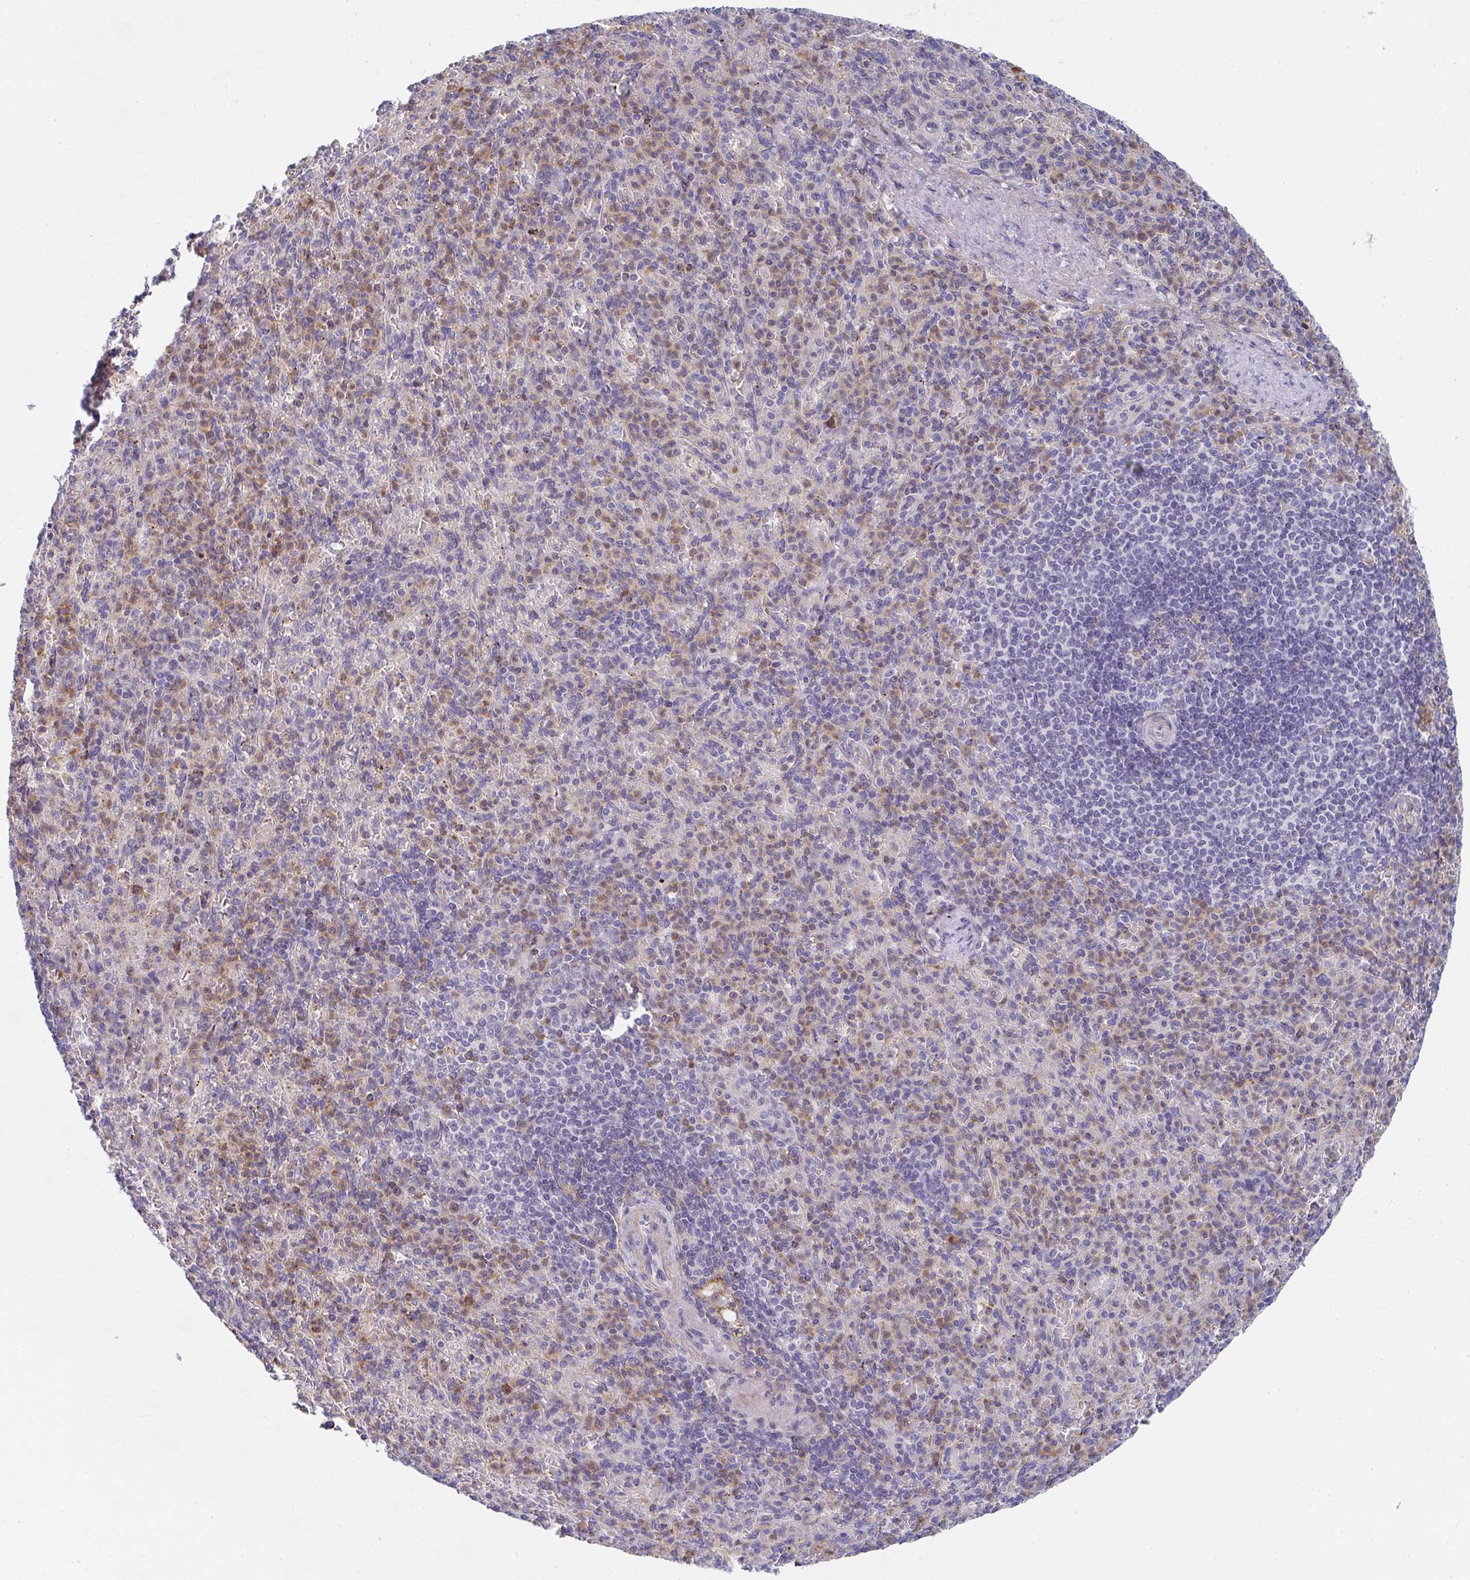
{"staining": {"intensity": "moderate", "quantity": "<25%", "location": "cytoplasmic/membranous"}, "tissue": "spleen", "cell_type": "Cells in red pulp", "image_type": "normal", "snomed": [{"axis": "morphology", "description": "Normal tissue, NOS"}, {"axis": "topography", "description": "Spleen"}], "caption": "Protein expression analysis of unremarkable human spleen reveals moderate cytoplasmic/membranous staining in approximately <25% of cells in red pulp.", "gene": "KLHL33", "patient": {"sex": "female", "age": 74}}